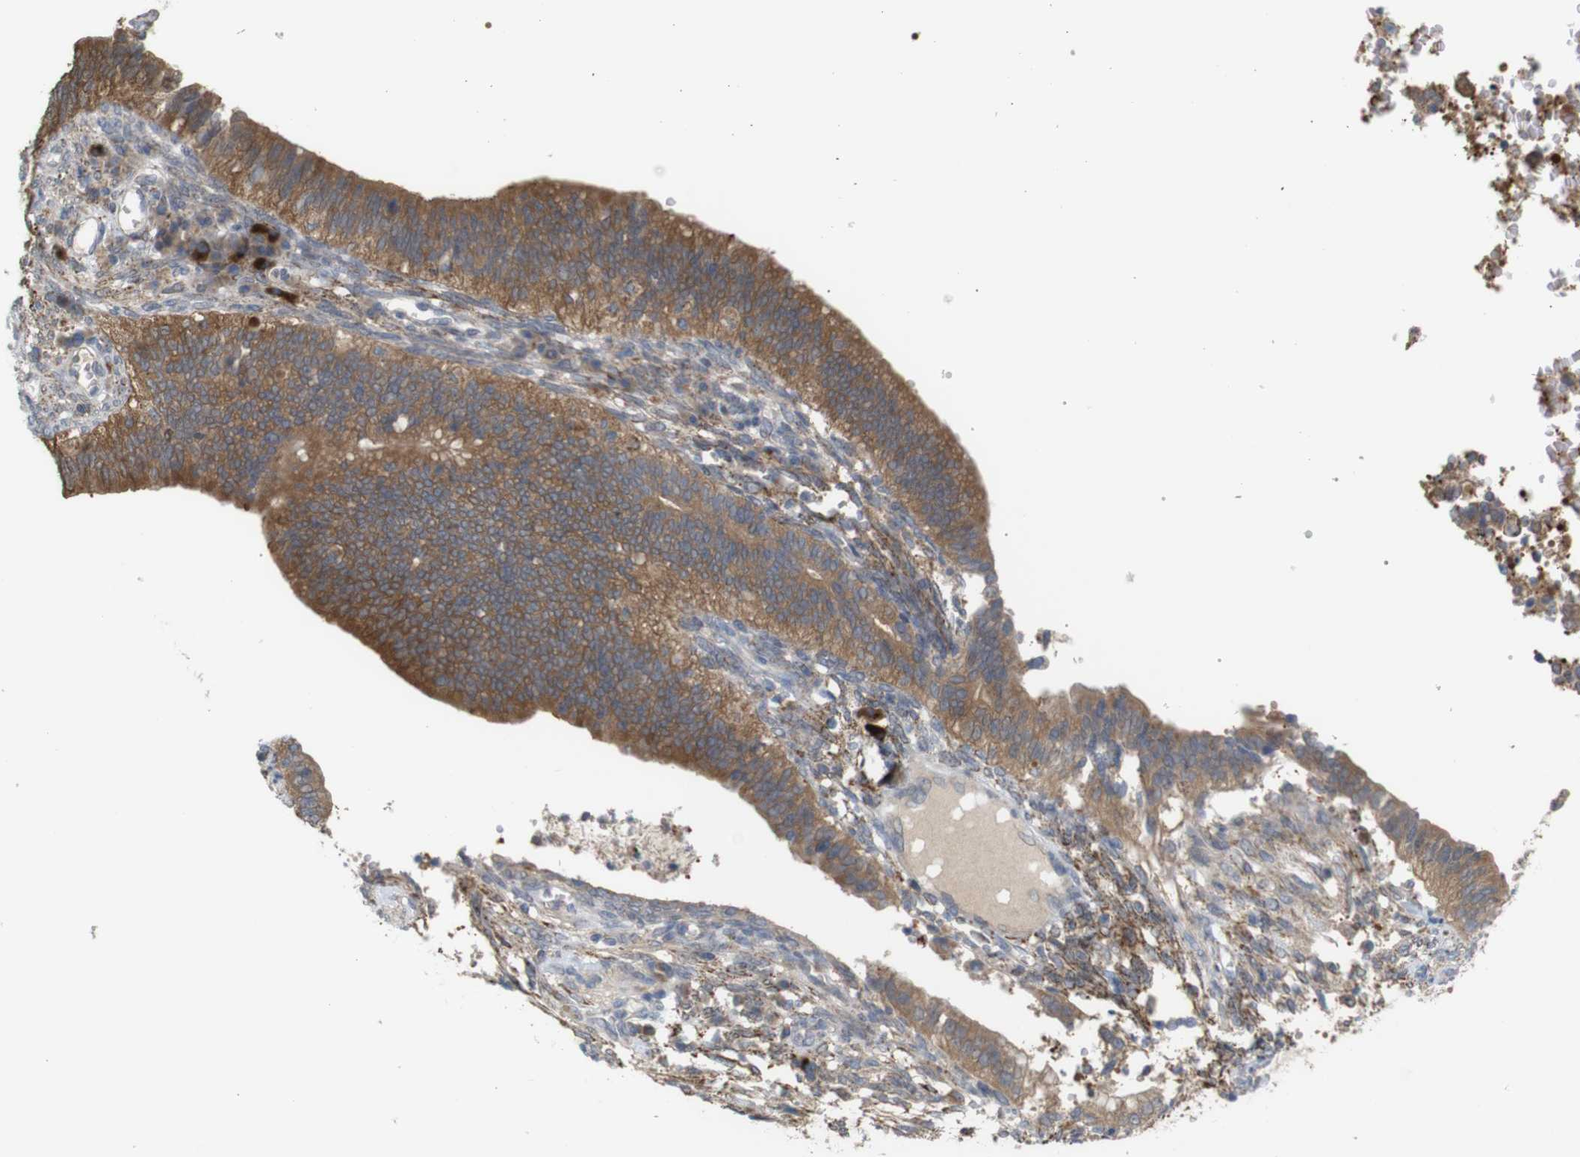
{"staining": {"intensity": "moderate", "quantity": ">75%", "location": "cytoplasmic/membranous"}, "tissue": "cervical cancer", "cell_type": "Tumor cells", "image_type": "cancer", "snomed": [{"axis": "morphology", "description": "Adenocarcinoma, NOS"}, {"axis": "topography", "description": "Cervix"}], "caption": "Cervical adenocarcinoma was stained to show a protein in brown. There is medium levels of moderate cytoplasmic/membranous positivity in about >75% of tumor cells. (Stains: DAB in brown, nuclei in blue, Microscopy: brightfield microscopy at high magnification).", "gene": "PTPRR", "patient": {"sex": "female", "age": 44}}